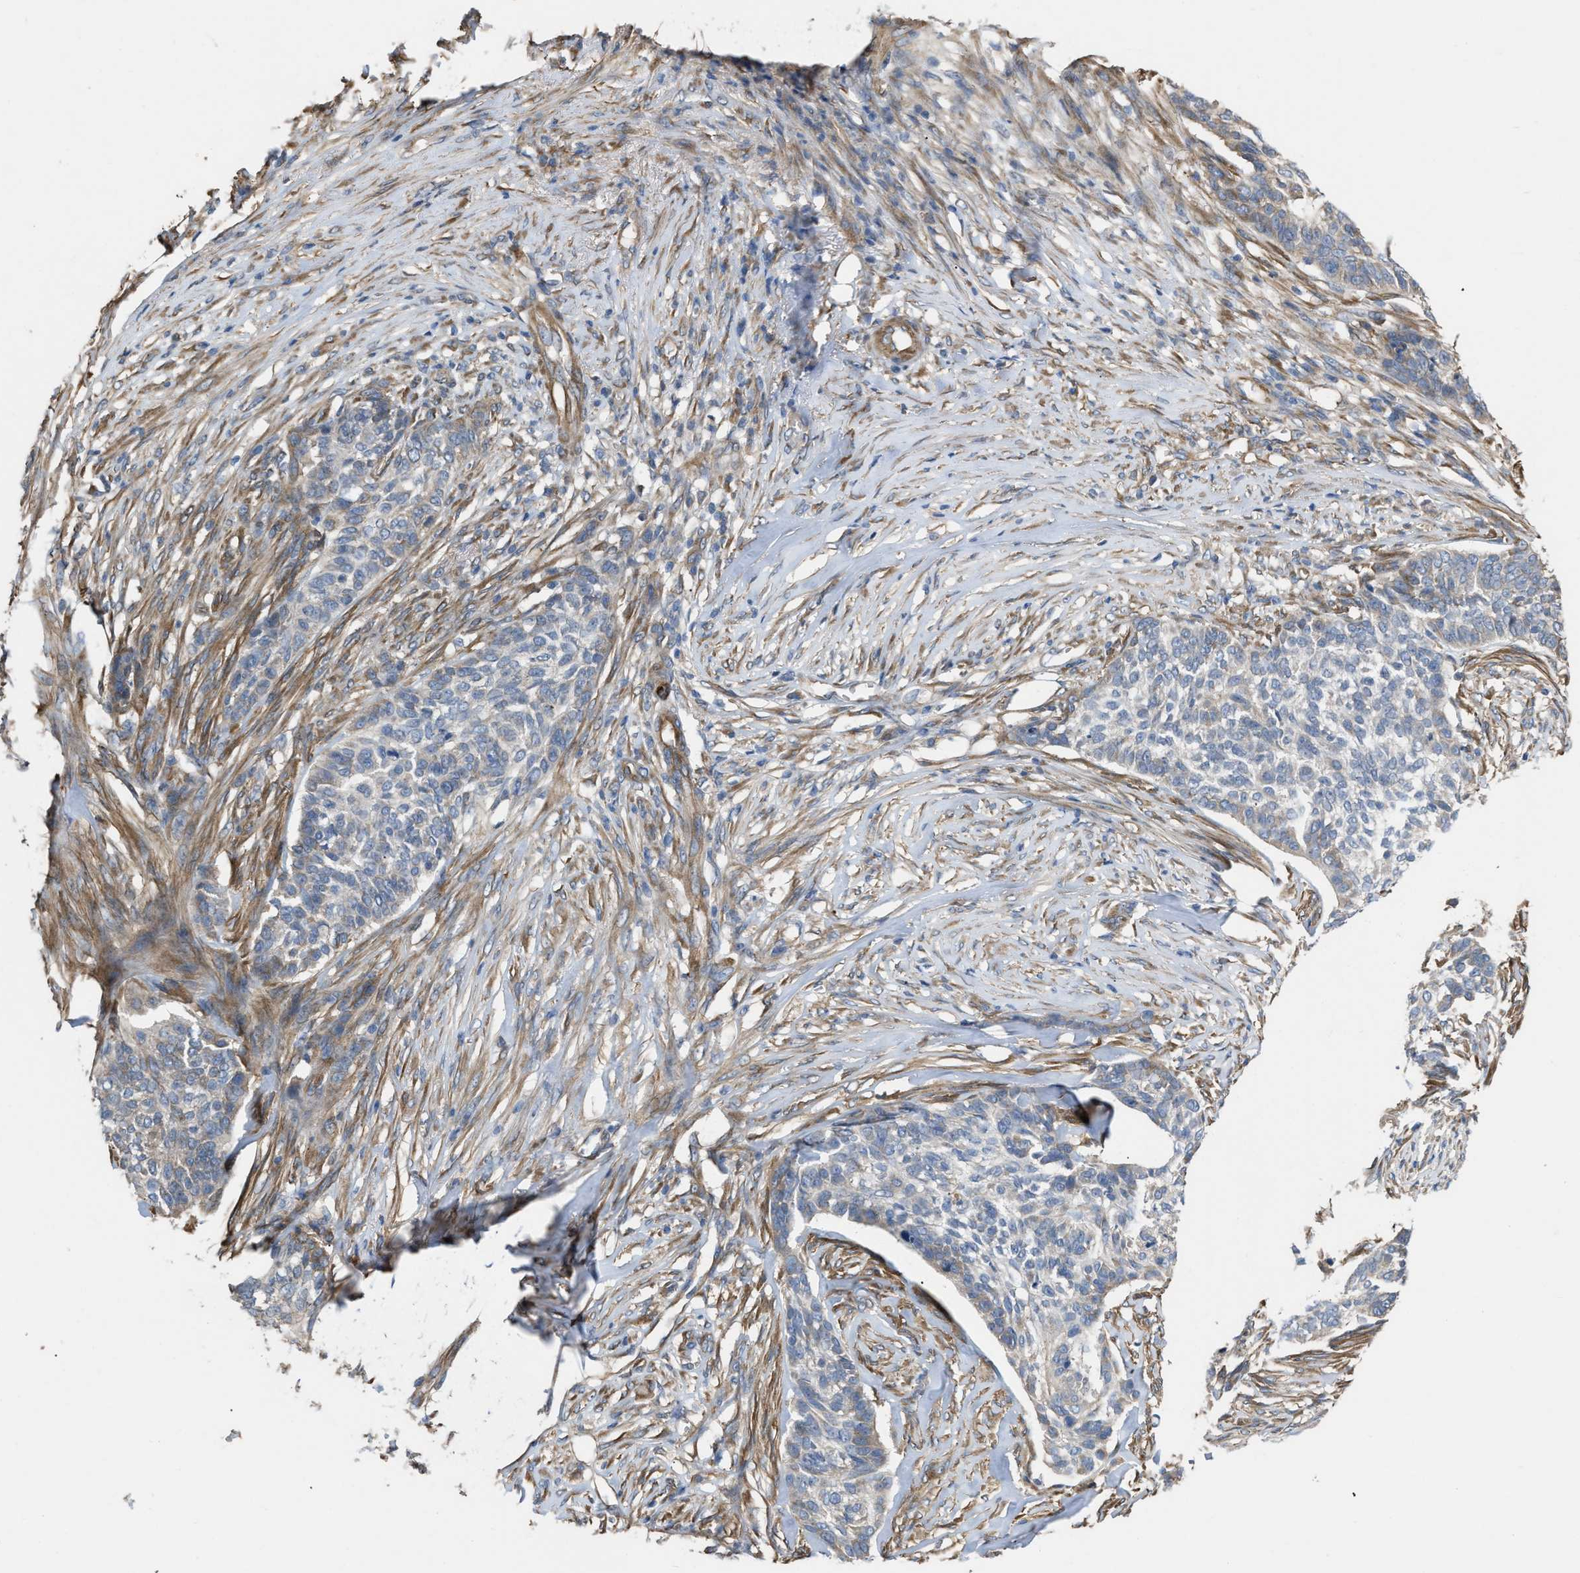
{"staining": {"intensity": "weak", "quantity": "<25%", "location": "cytoplasmic/membranous"}, "tissue": "skin cancer", "cell_type": "Tumor cells", "image_type": "cancer", "snomed": [{"axis": "morphology", "description": "Basal cell carcinoma"}, {"axis": "topography", "description": "Skin"}], "caption": "Immunohistochemistry (IHC) histopathology image of neoplastic tissue: human skin cancer stained with DAB (3,3'-diaminobenzidine) reveals no significant protein expression in tumor cells.", "gene": "SLC4A11", "patient": {"sex": "male", "age": 85}}